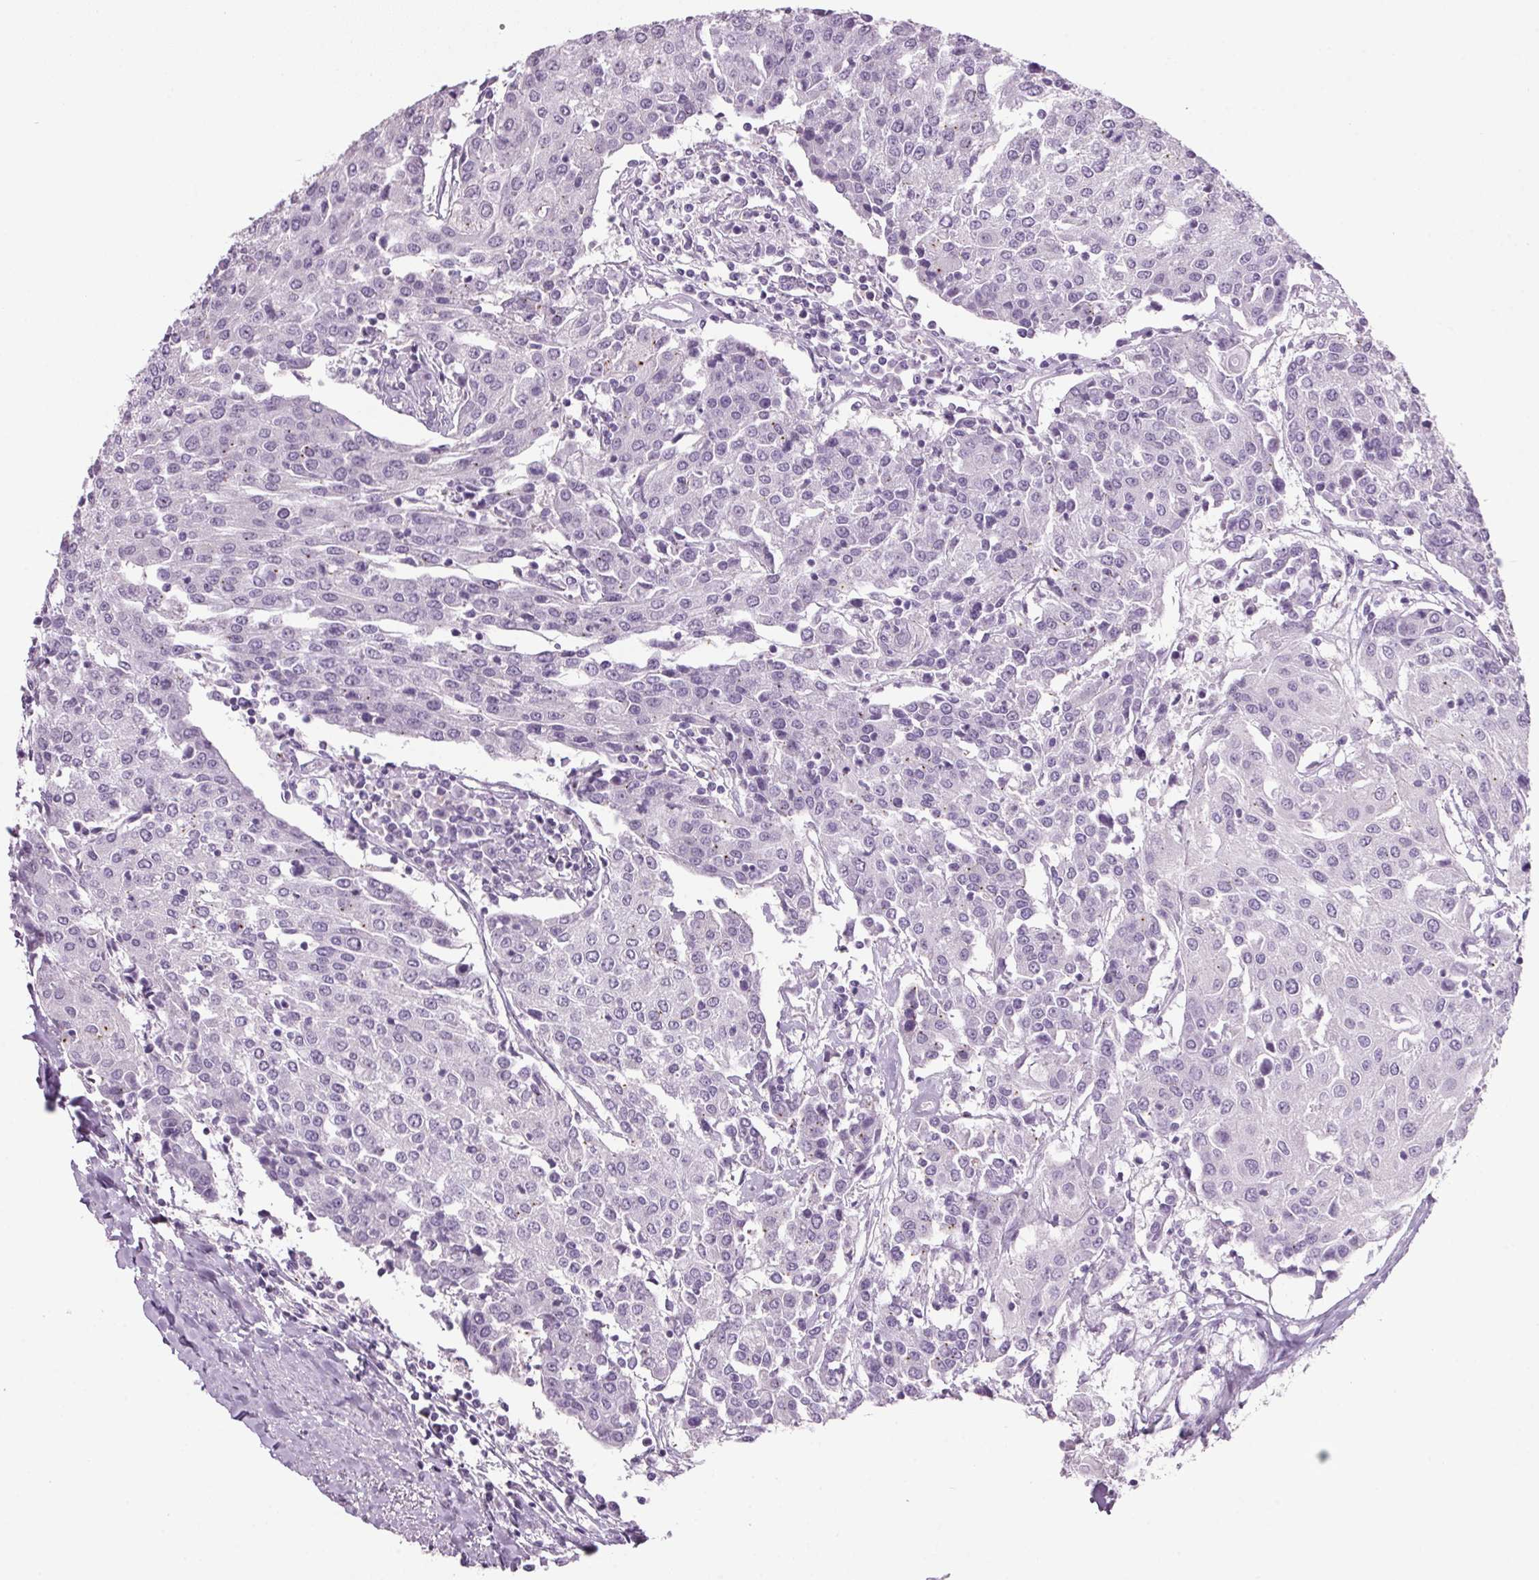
{"staining": {"intensity": "negative", "quantity": "none", "location": "none"}, "tissue": "urothelial cancer", "cell_type": "Tumor cells", "image_type": "cancer", "snomed": [{"axis": "morphology", "description": "Urothelial carcinoma, High grade"}, {"axis": "topography", "description": "Urinary bladder"}], "caption": "A histopathology image of urothelial cancer stained for a protein reveals no brown staining in tumor cells.", "gene": "PPP1R1A", "patient": {"sex": "female", "age": 85}}